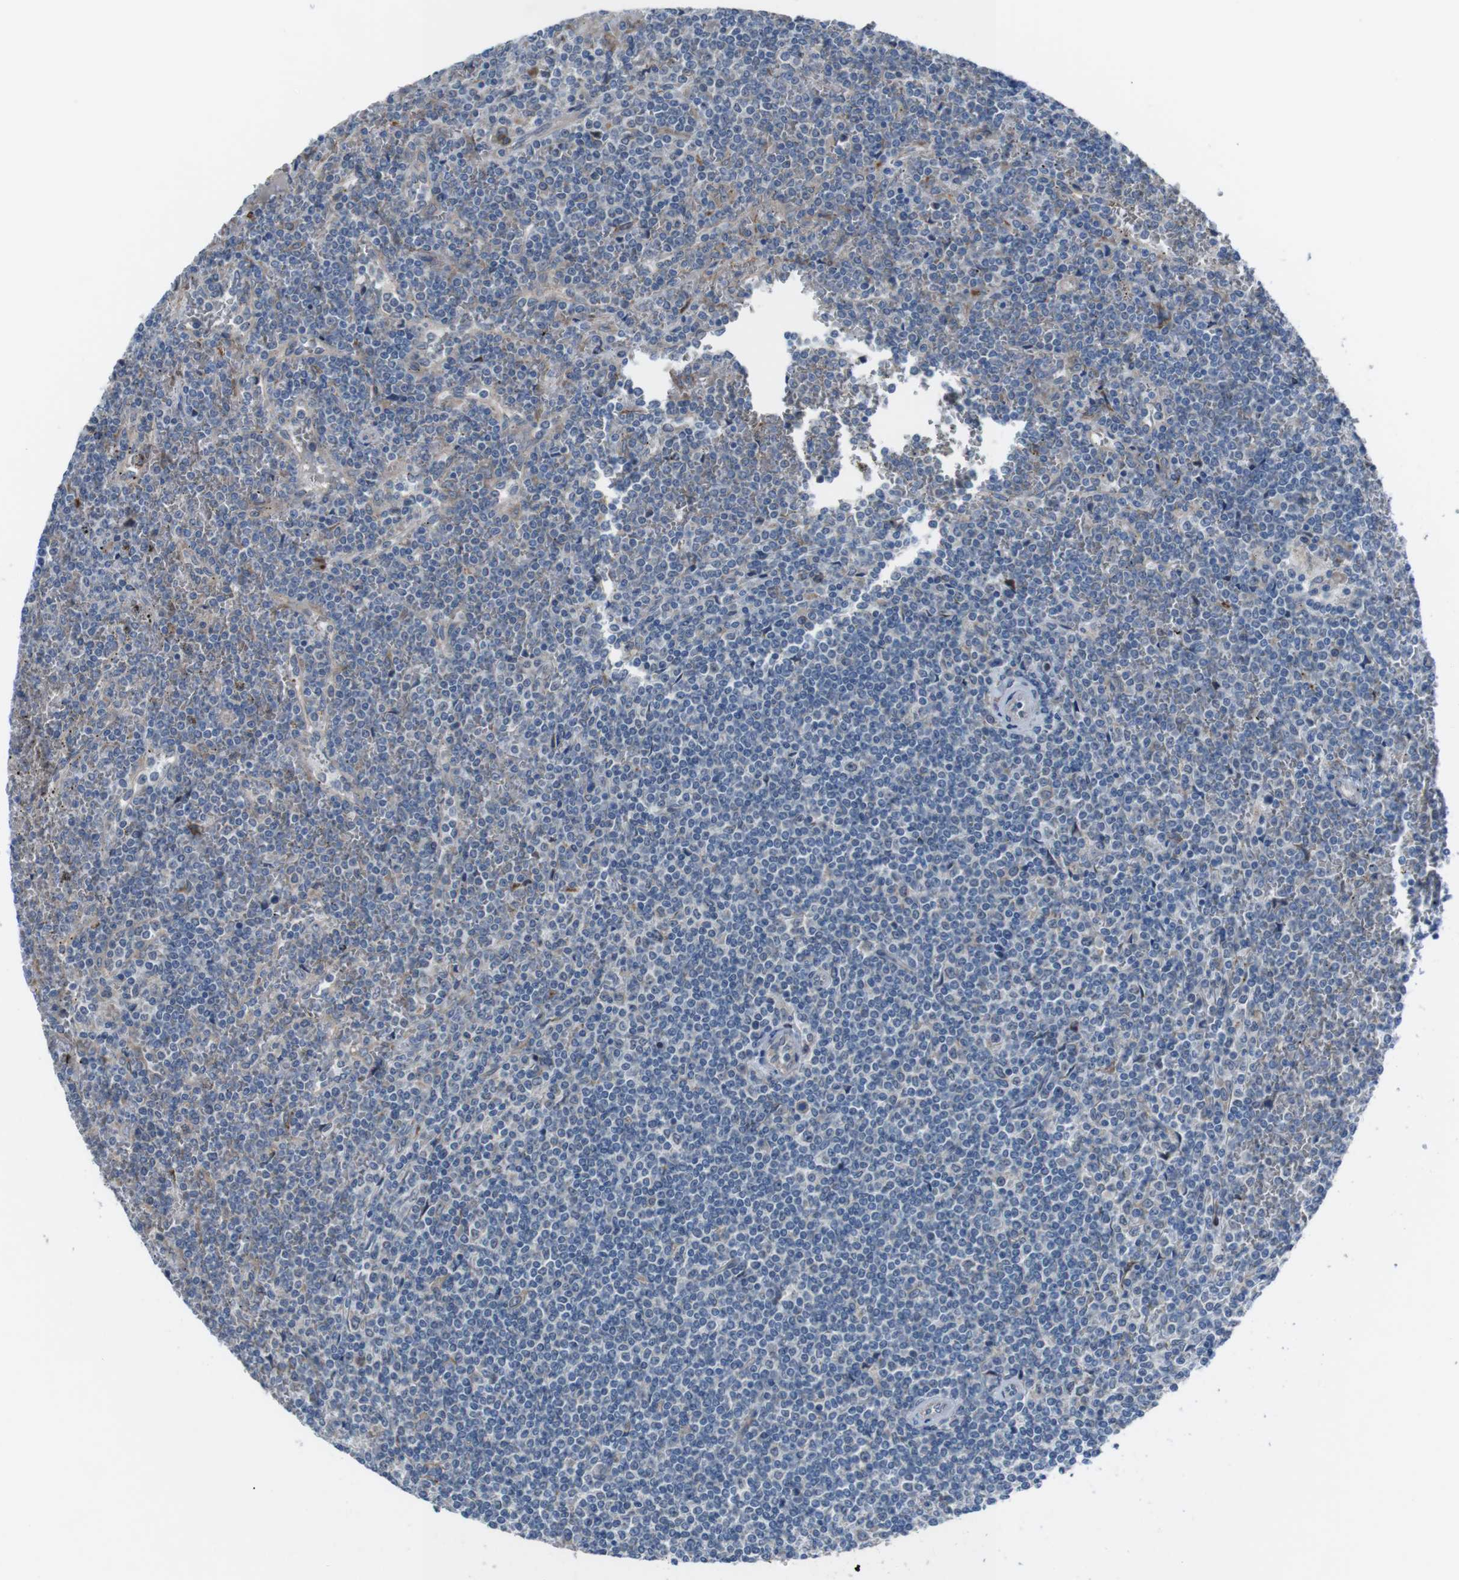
{"staining": {"intensity": "negative", "quantity": "none", "location": "none"}, "tissue": "lymphoma", "cell_type": "Tumor cells", "image_type": "cancer", "snomed": [{"axis": "morphology", "description": "Malignant lymphoma, non-Hodgkin's type, Low grade"}, {"axis": "topography", "description": "Spleen"}], "caption": "There is no significant staining in tumor cells of lymphoma.", "gene": "CDH22", "patient": {"sex": "female", "age": 19}}